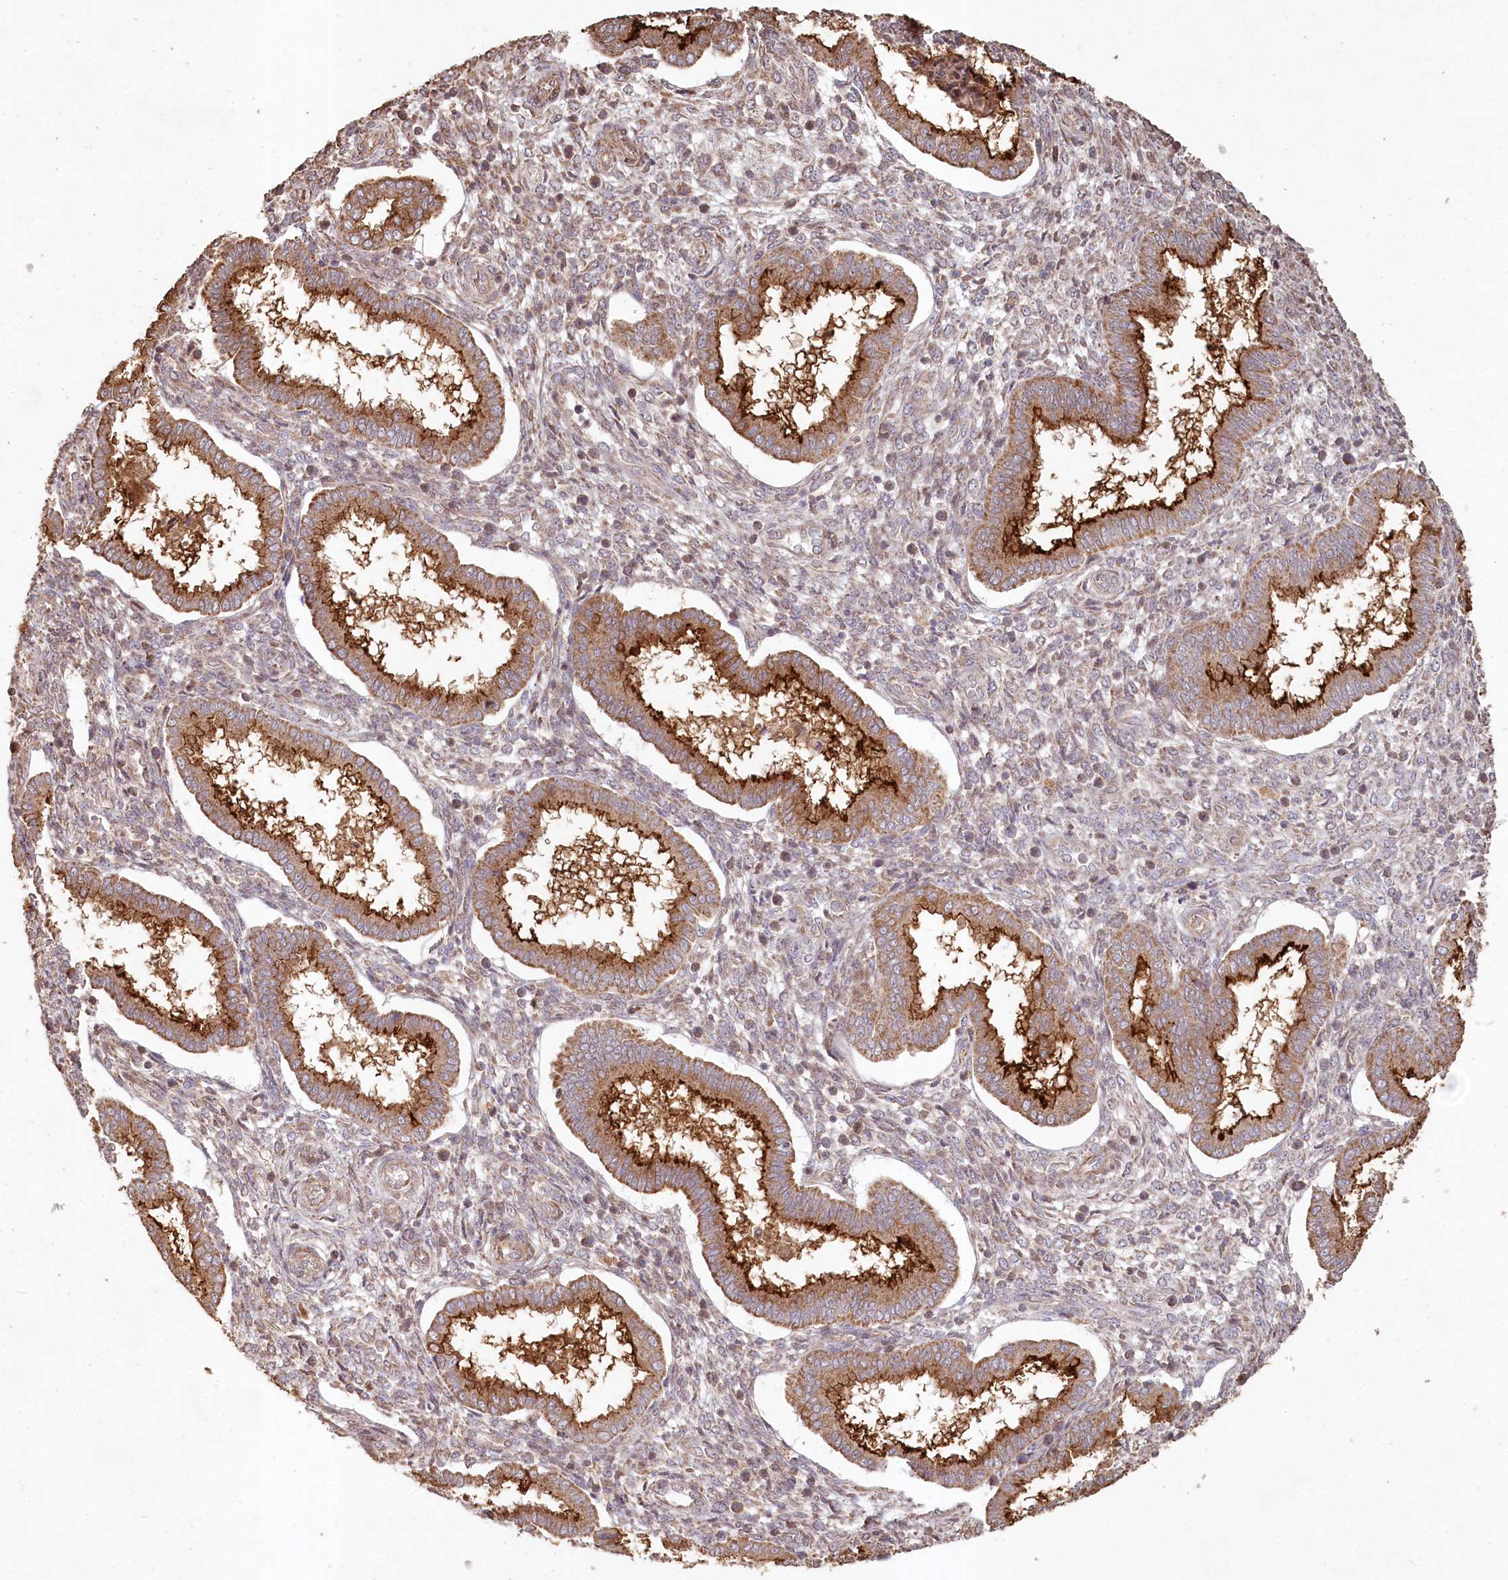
{"staining": {"intensity": "weak", "quantity": "25%-75%", "location": "cytoplasmic/membranous"}, "tissue": "endometrium", "cell_type": "Cells in endometrial stroma", "image_type": "normal", "snomed": [{"axis": "morphology", "description": "Normal tissue, NOS"}, {"axis": "topography", "description": "Endometrium"}], "caption": "The immunohistochemical stain shows weak cytoplasmic/membranous positivity in cells in endometrial stroma of unremarkable endometrium. (brown staining indicates protein expression, while blue staining denotes nuclei).", "gene": "HAL", "patient": {"sex": "female", "age": 24}}